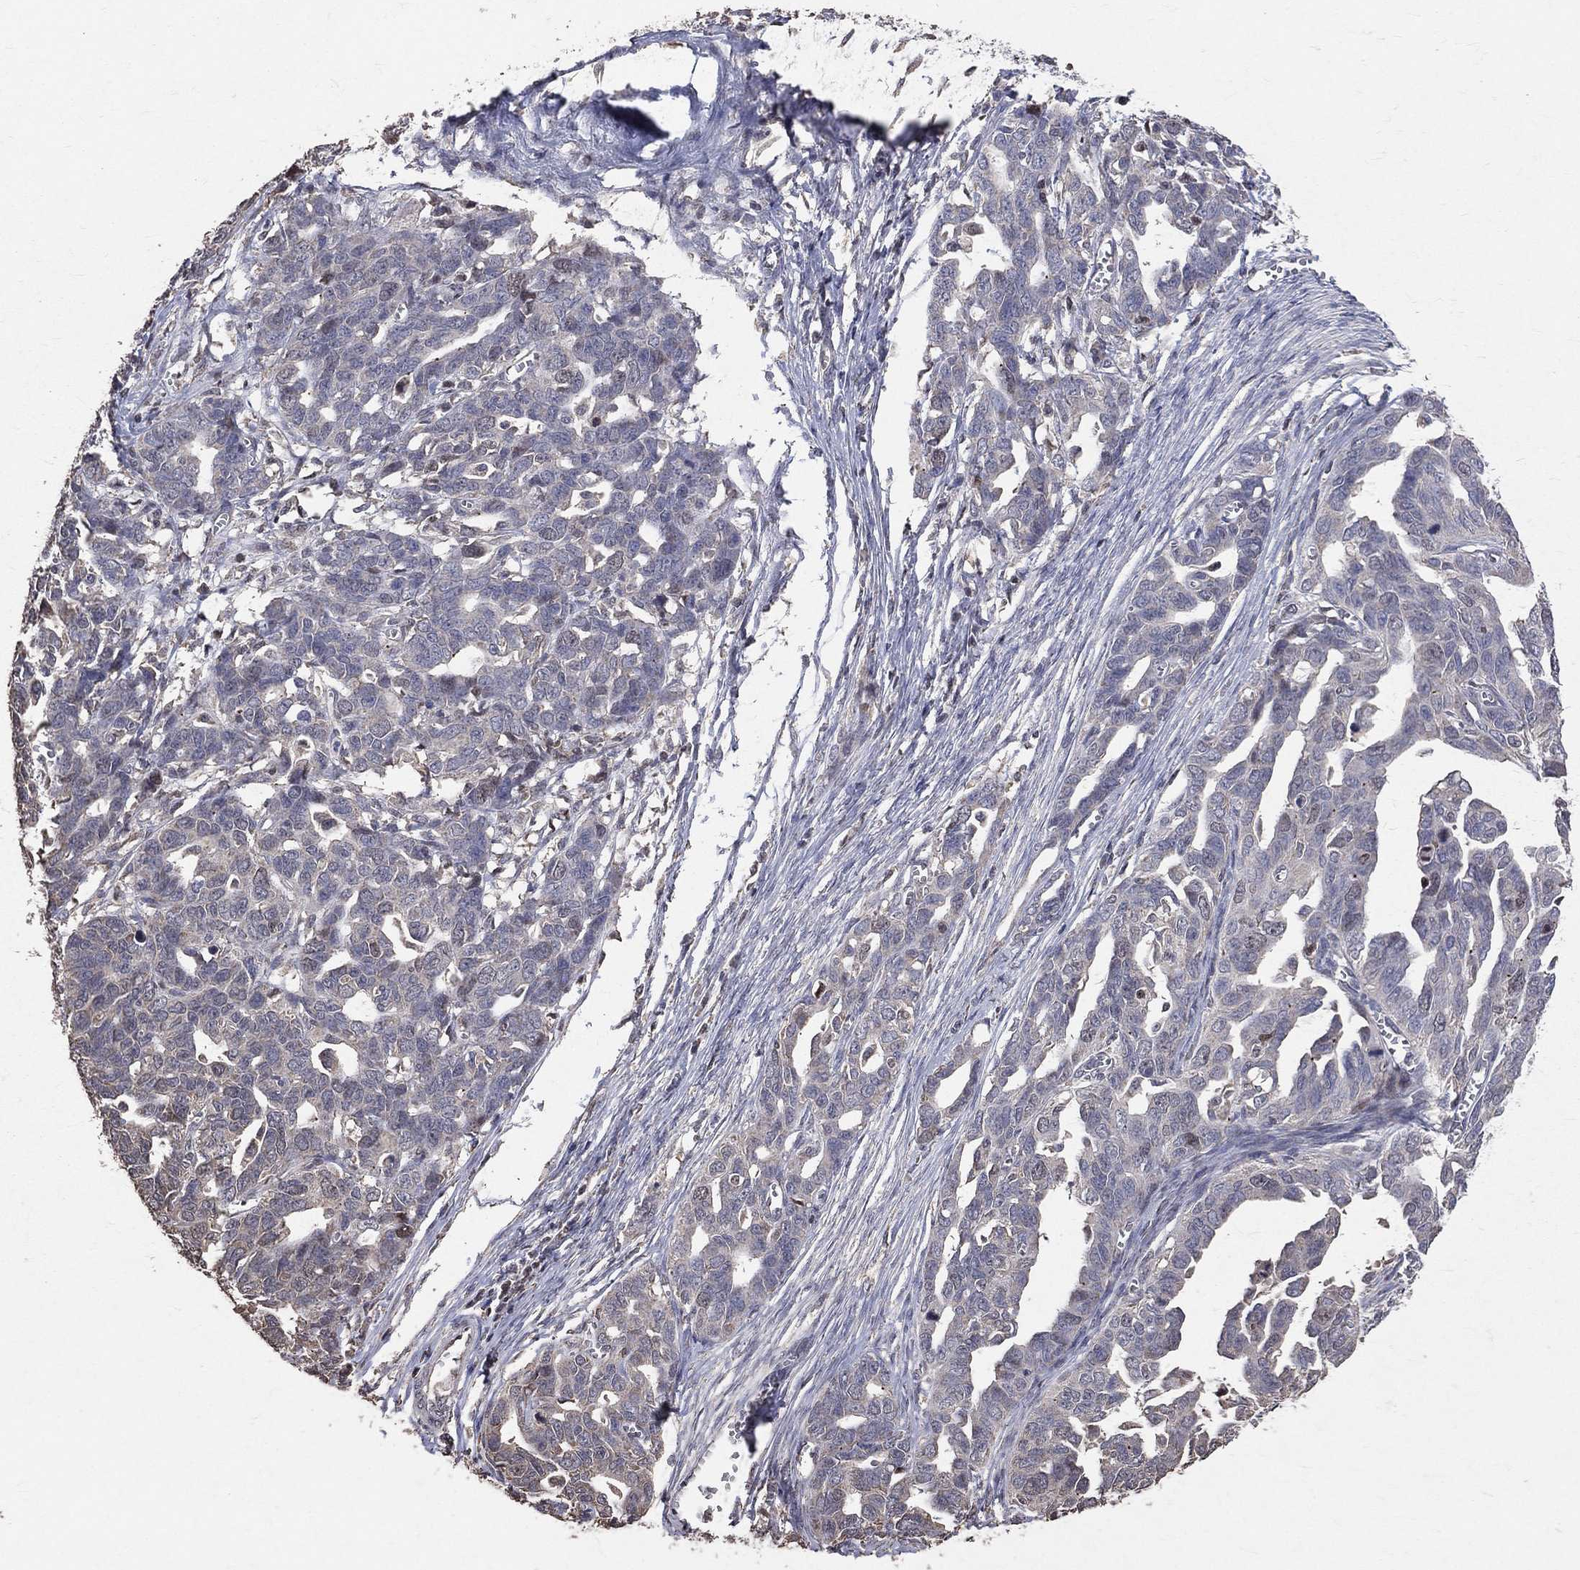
{"staining": {"intensity": "negative", "quantity": "none", "location": "none"}, "tissue": "ovarian cancer", "cell_type": "Tumor cells", "image_type": "cancer", "snomed": [{"axis": "morphology", "description": "Cystadenocarcinoma, serous, NOS"}, {"axis": "topography", "description": "Ovary"}], "caption": "Serous cystadenocarcinoma (ovarian) was stained to show a protein in brown. There is no significant expression in tumor cells. (DAB (3,3'-diaminobenzidine) IHC, high magnification).", "gene": "LY6K", "patient": {"sex": "female", "age": 69}}